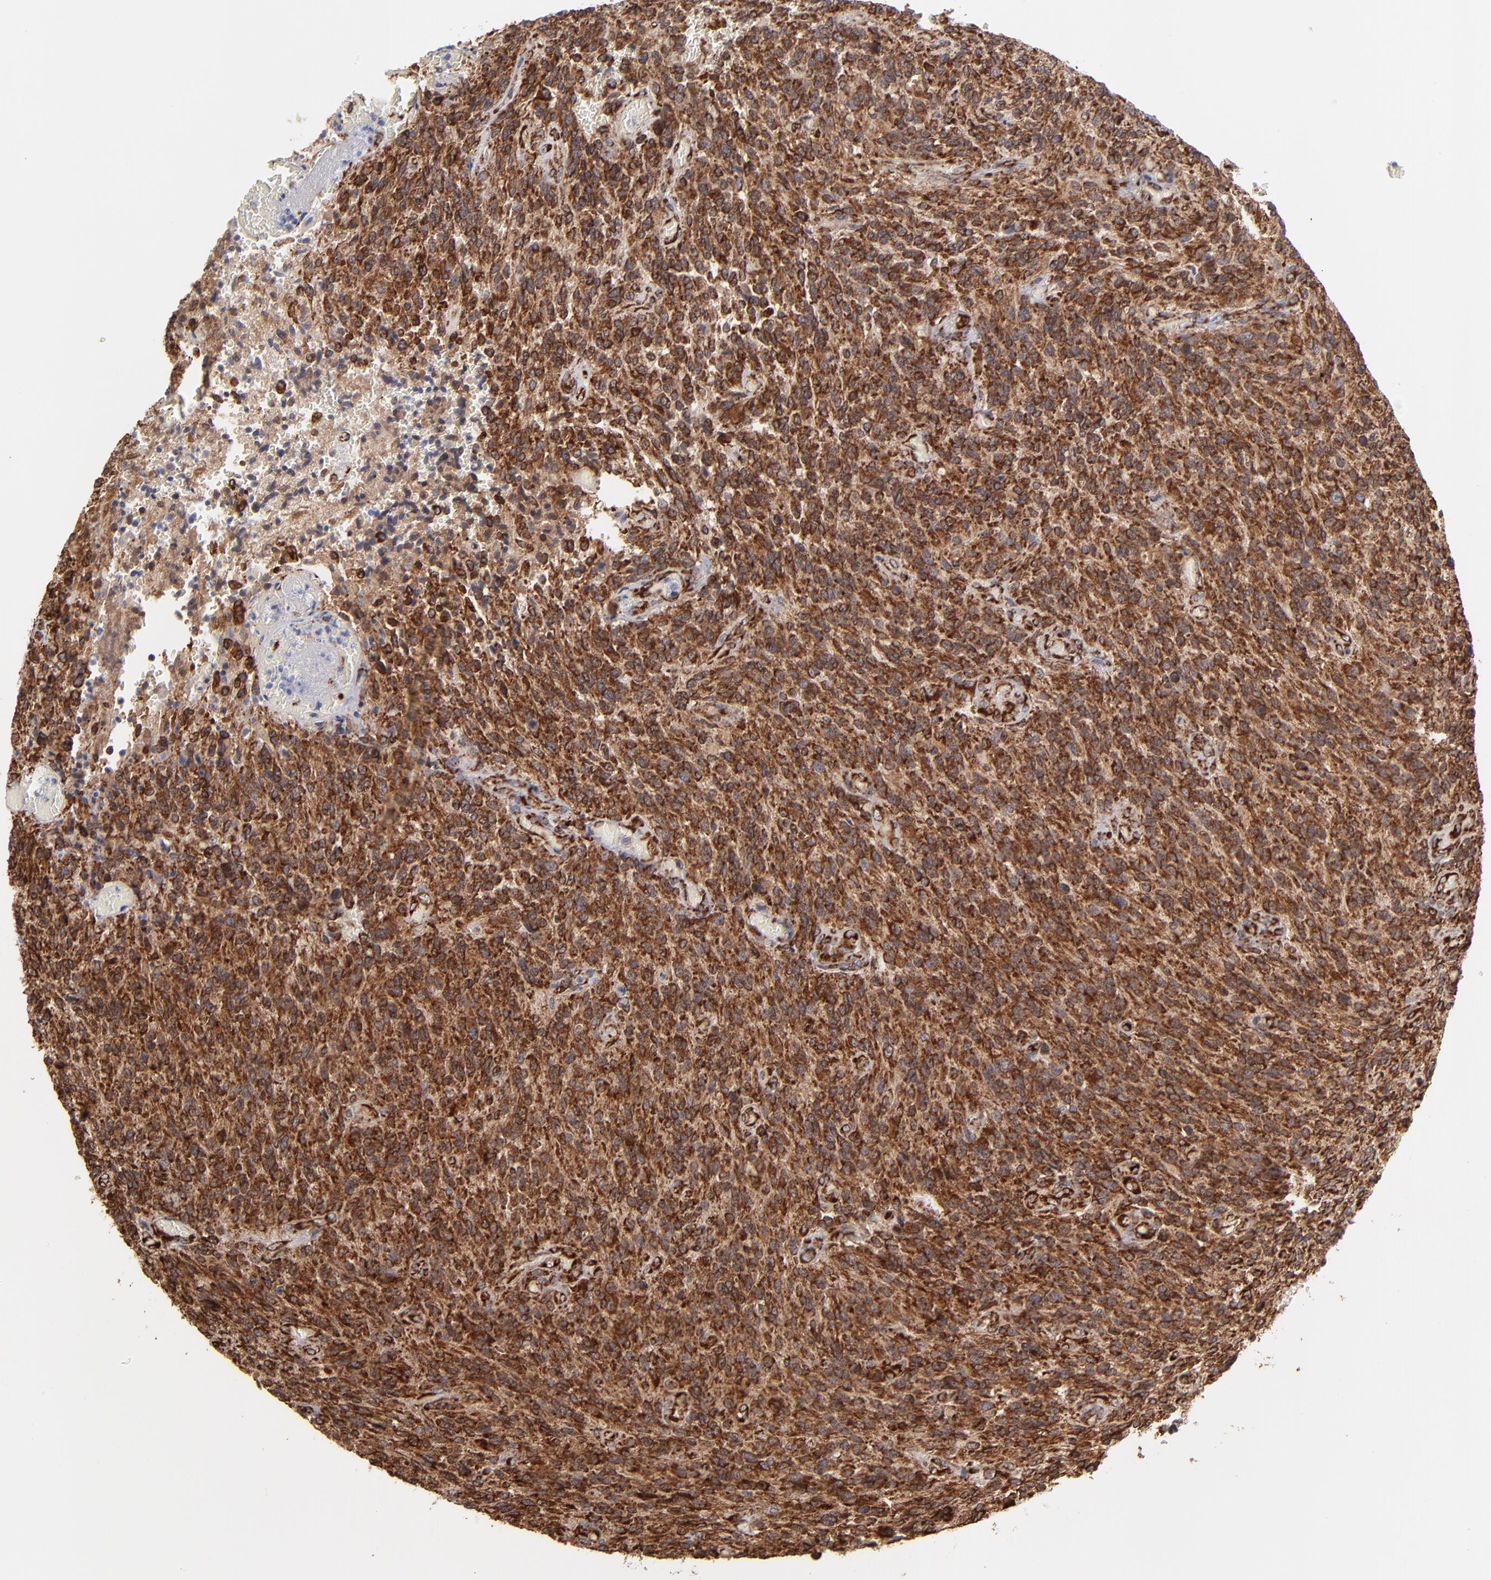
{"staining": {"intensity": "strong", "quantity": ">75%", "location": "cytoplasmic/membranous"}, "tissue": "glioma", "cell_type": "Tumor cells", "image_type": "cancer", "snomed": [{"axis": "morphology", "description": "Normal tissue, NOS"}, {"axis": "morphology", "description": "Glioma, malignant, High grade"}, {"axis": "topography", "description": "Cerebral cortex"}], "caption": "Immunohistochemical staining of glioma shows strong cytoplasmic/membranous protein staining in about >75% of tumor cells.", "gene": "KTN1", "patient": {"sex": "male", "age": 56}}